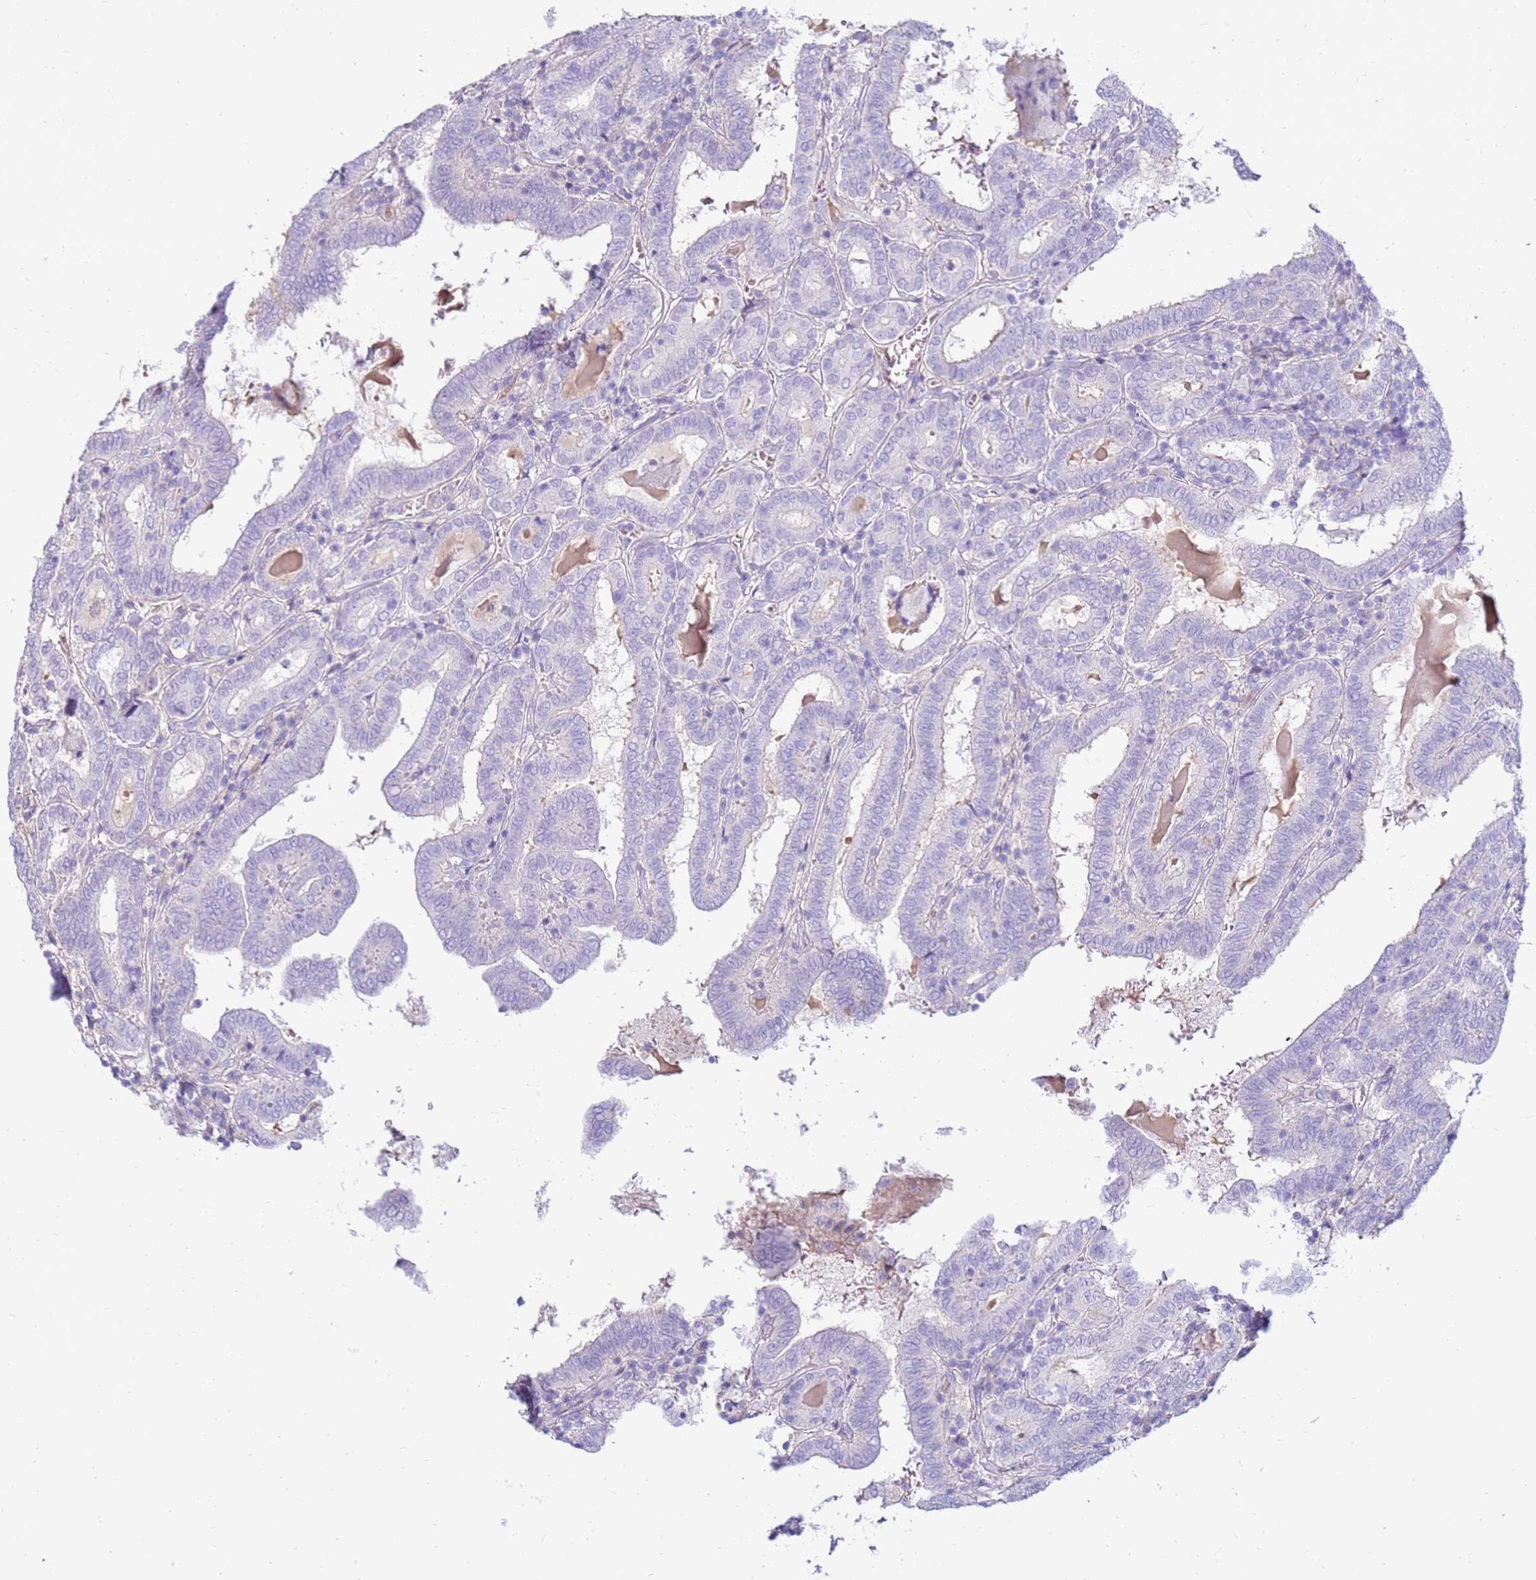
{"staining": {"intensity": "negative", "quantity": "none", "location": "none"}, "tissue": "thyroid cancer", "cell_type": "Tumor cells", "image_type": "cancer", "snomed": [{"axis": "morphology", "description": "Papillary adenocarcinoma, NOS"}, {"axis": "topography", "description": "Thyroid gland"}], "caption": "Protein analysis of papillary adenocarcinoma (thyroid) displays no significant staining in tumor cells.", "gene": "EVPLL", "patient": {"sex": "female", "age": 72}}